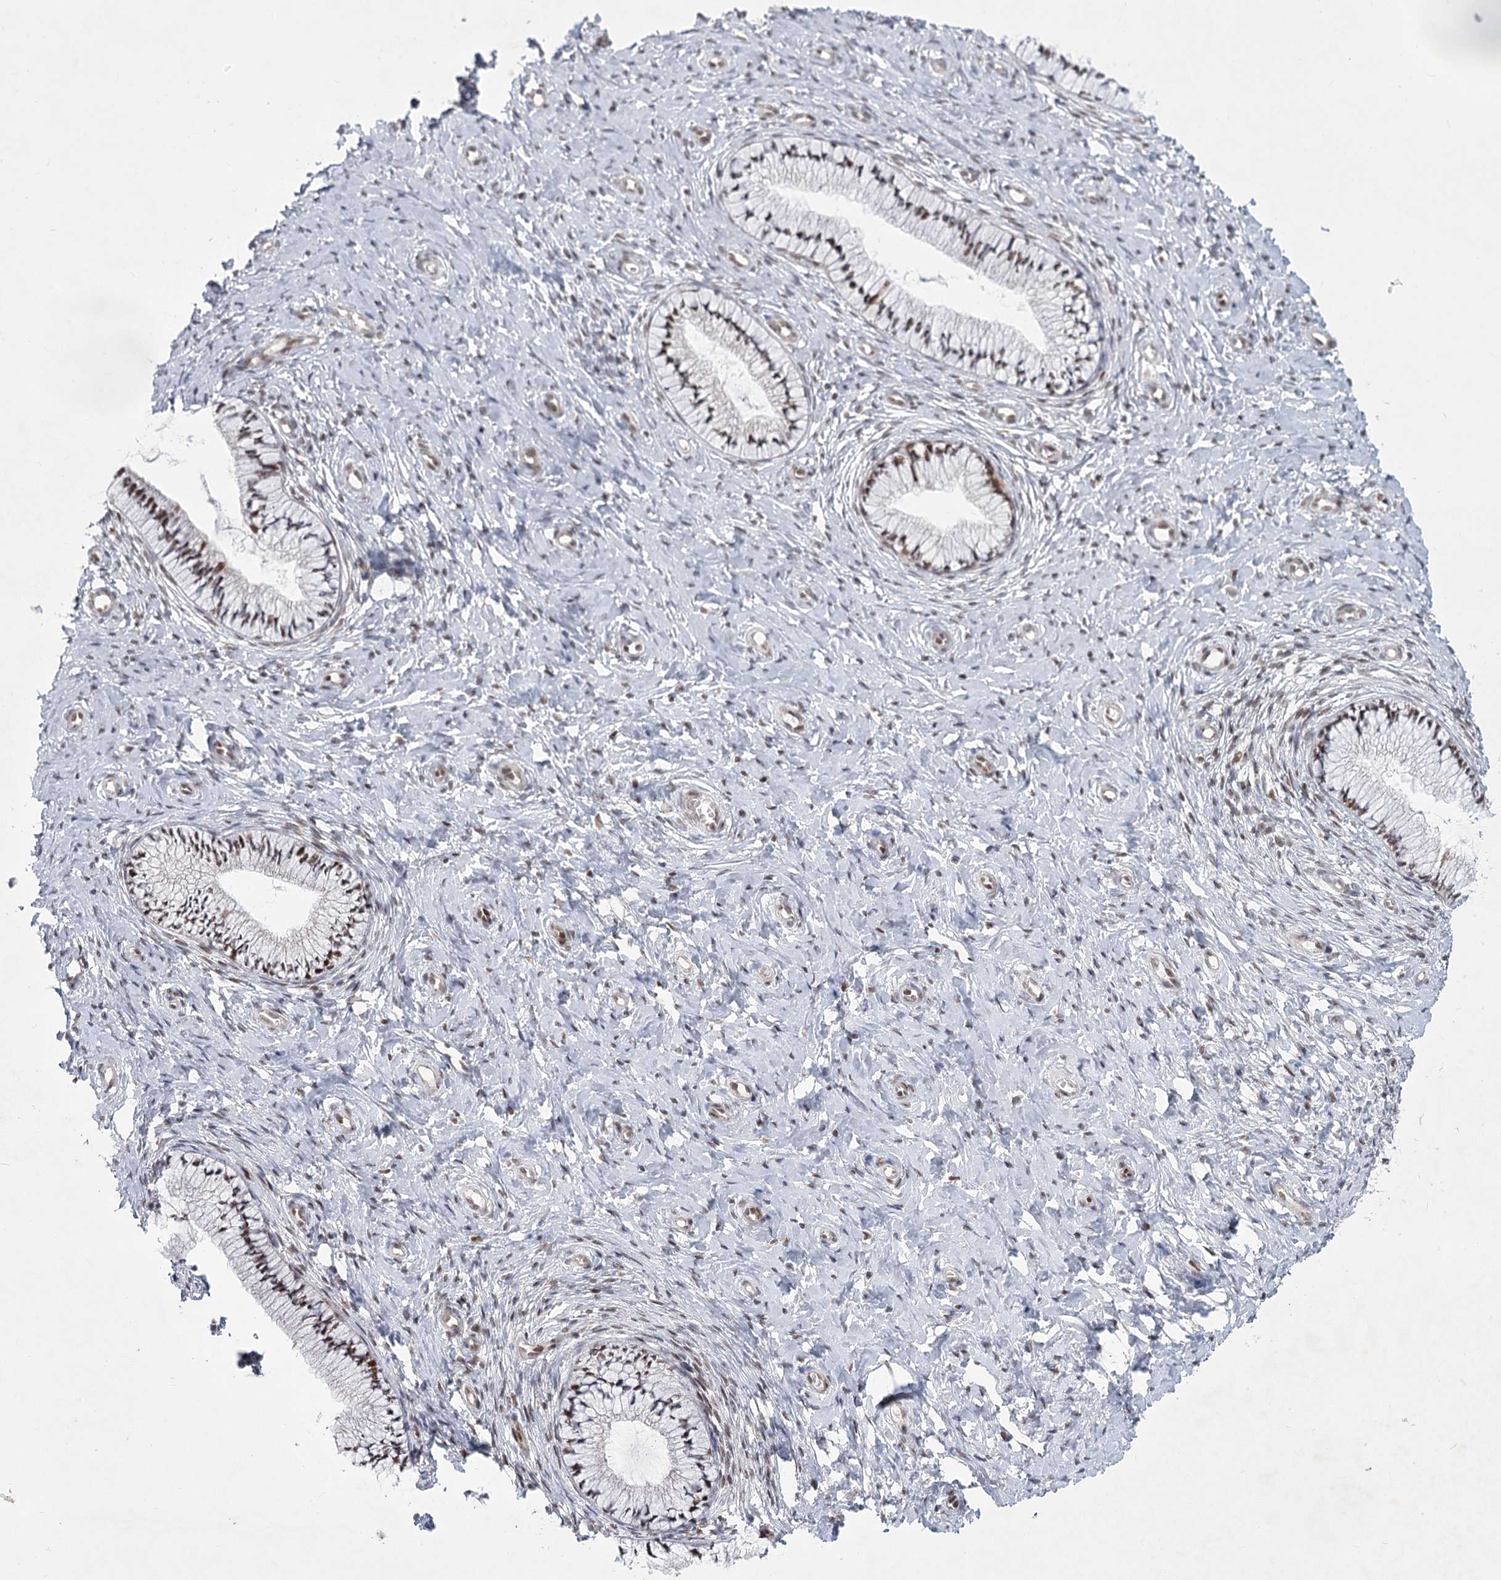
{"staining": {"intensity": "moderate", "quantity": ">75%", "location": "nuclear"}, "tissue": "cervix", "cell_type": "Glandular cells", "image_type": "normal", "snomed": [{"axis": "morphology", "description": "Normal tissue, NOS"}, {"axis": "topography", "description": "Cervix"}], "caption": "Glandular cells reveal moderate nuclear positivity in approximately >75% of cells in normal cervix. (Stains: DAB in brown, nuclei in blue, Microscopy: brightfield microscopy at high magnification).", "gene": "CIB4", "patient": {"sex": "female", "age": 36}}